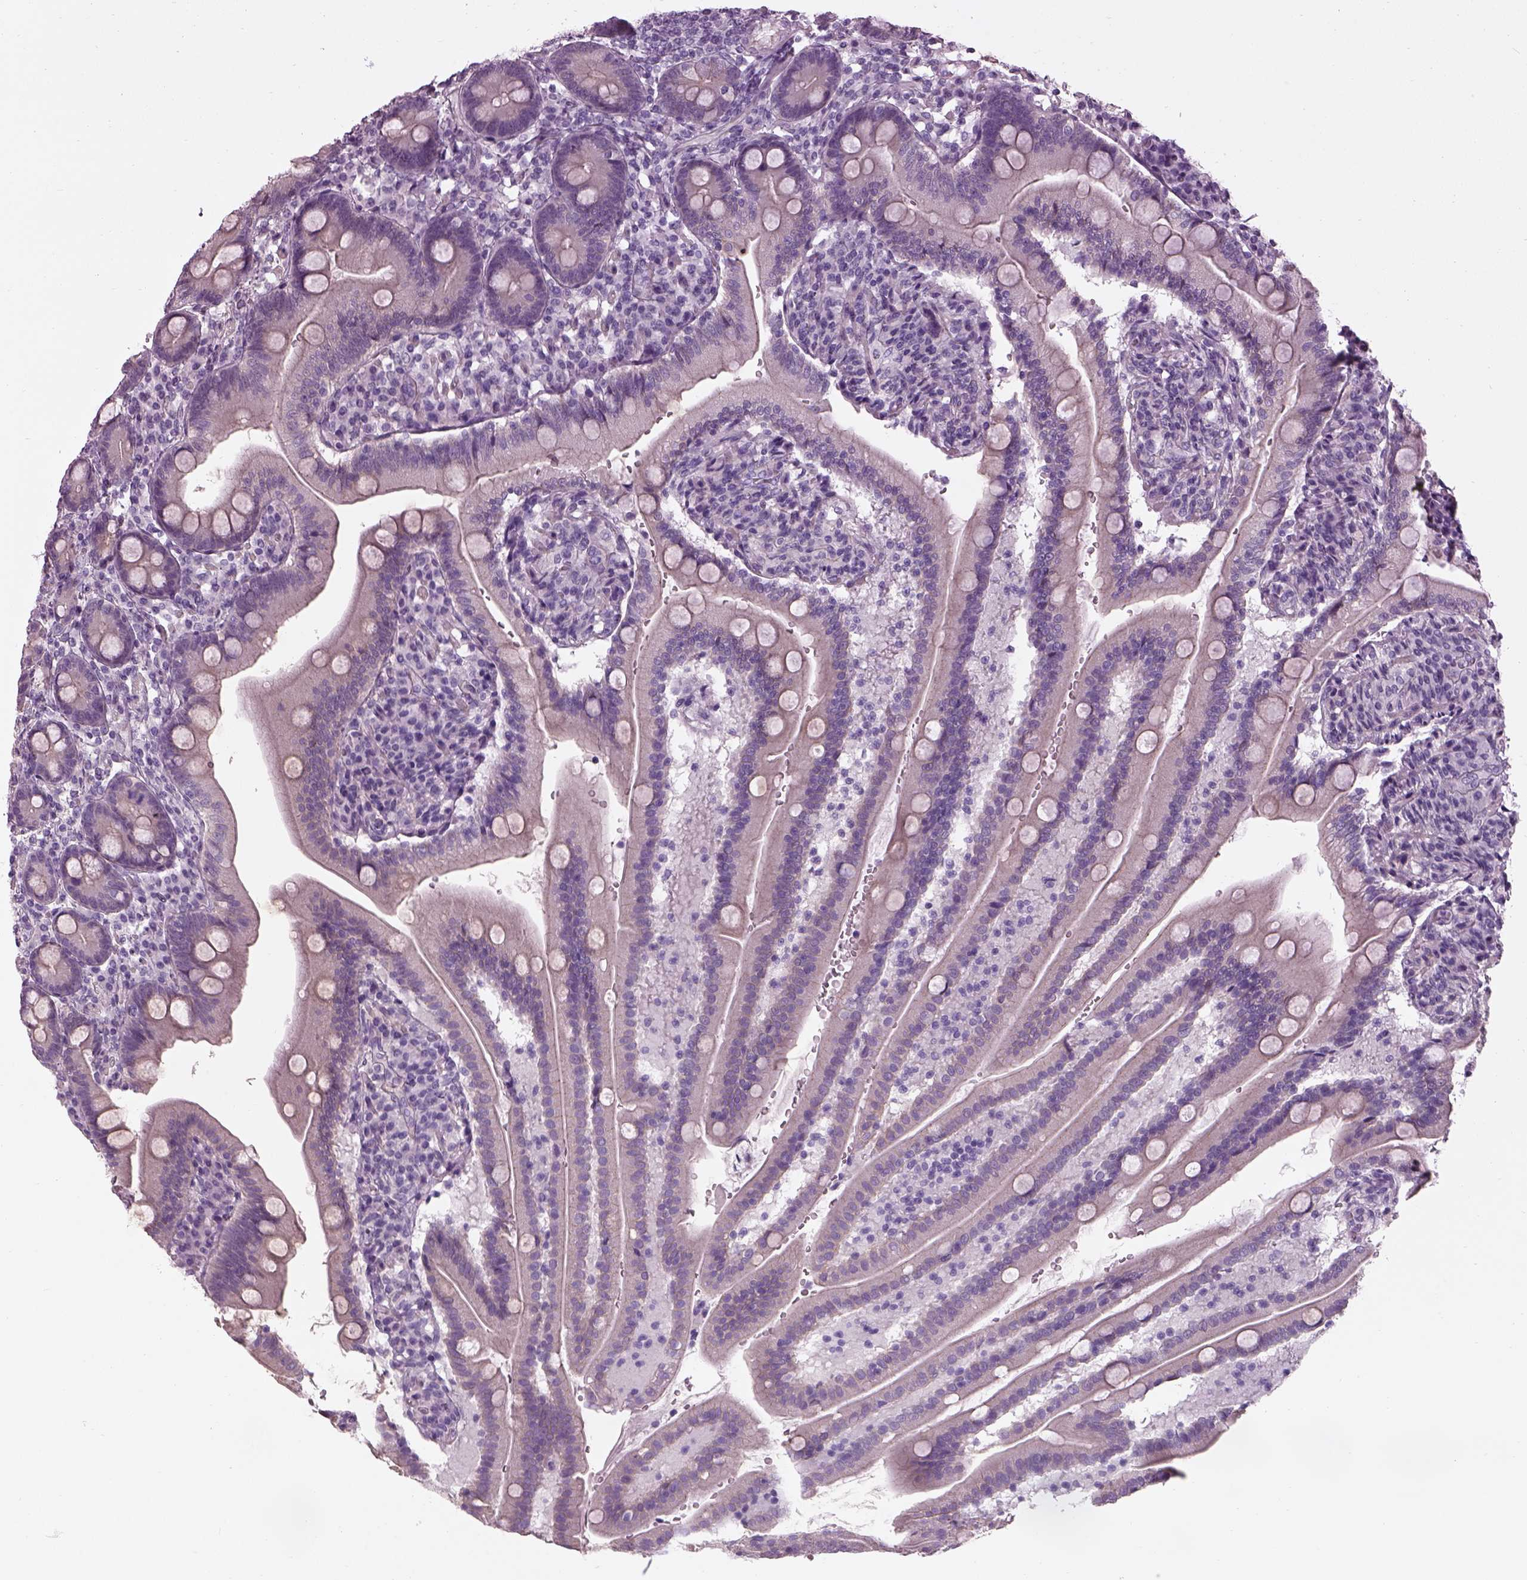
{"staining": {"intensity": "negative", "quantity": "none", "location": "none"}, "tissue": "duodenum", "cell_type": "Glandular cells", "image_type": "normal", "snomed": [{"axis": "morphology", "description": "Normal tissue, NOS"}, {"axis": "topography", "description": "Duodenum"}], "caption": "This photomicrograph is of normal duodenum stained with immunohistochemistry (IHC) to label a protein in brown with the nuclei are counter-stained blue. There is no positivity in glandular cells. The staining is performed using DAB brown chromogen with nuclei counter-stained in using hematoxylin.", "gene": "BFSP1", "patient": {"sex": "female", "age": 67}}